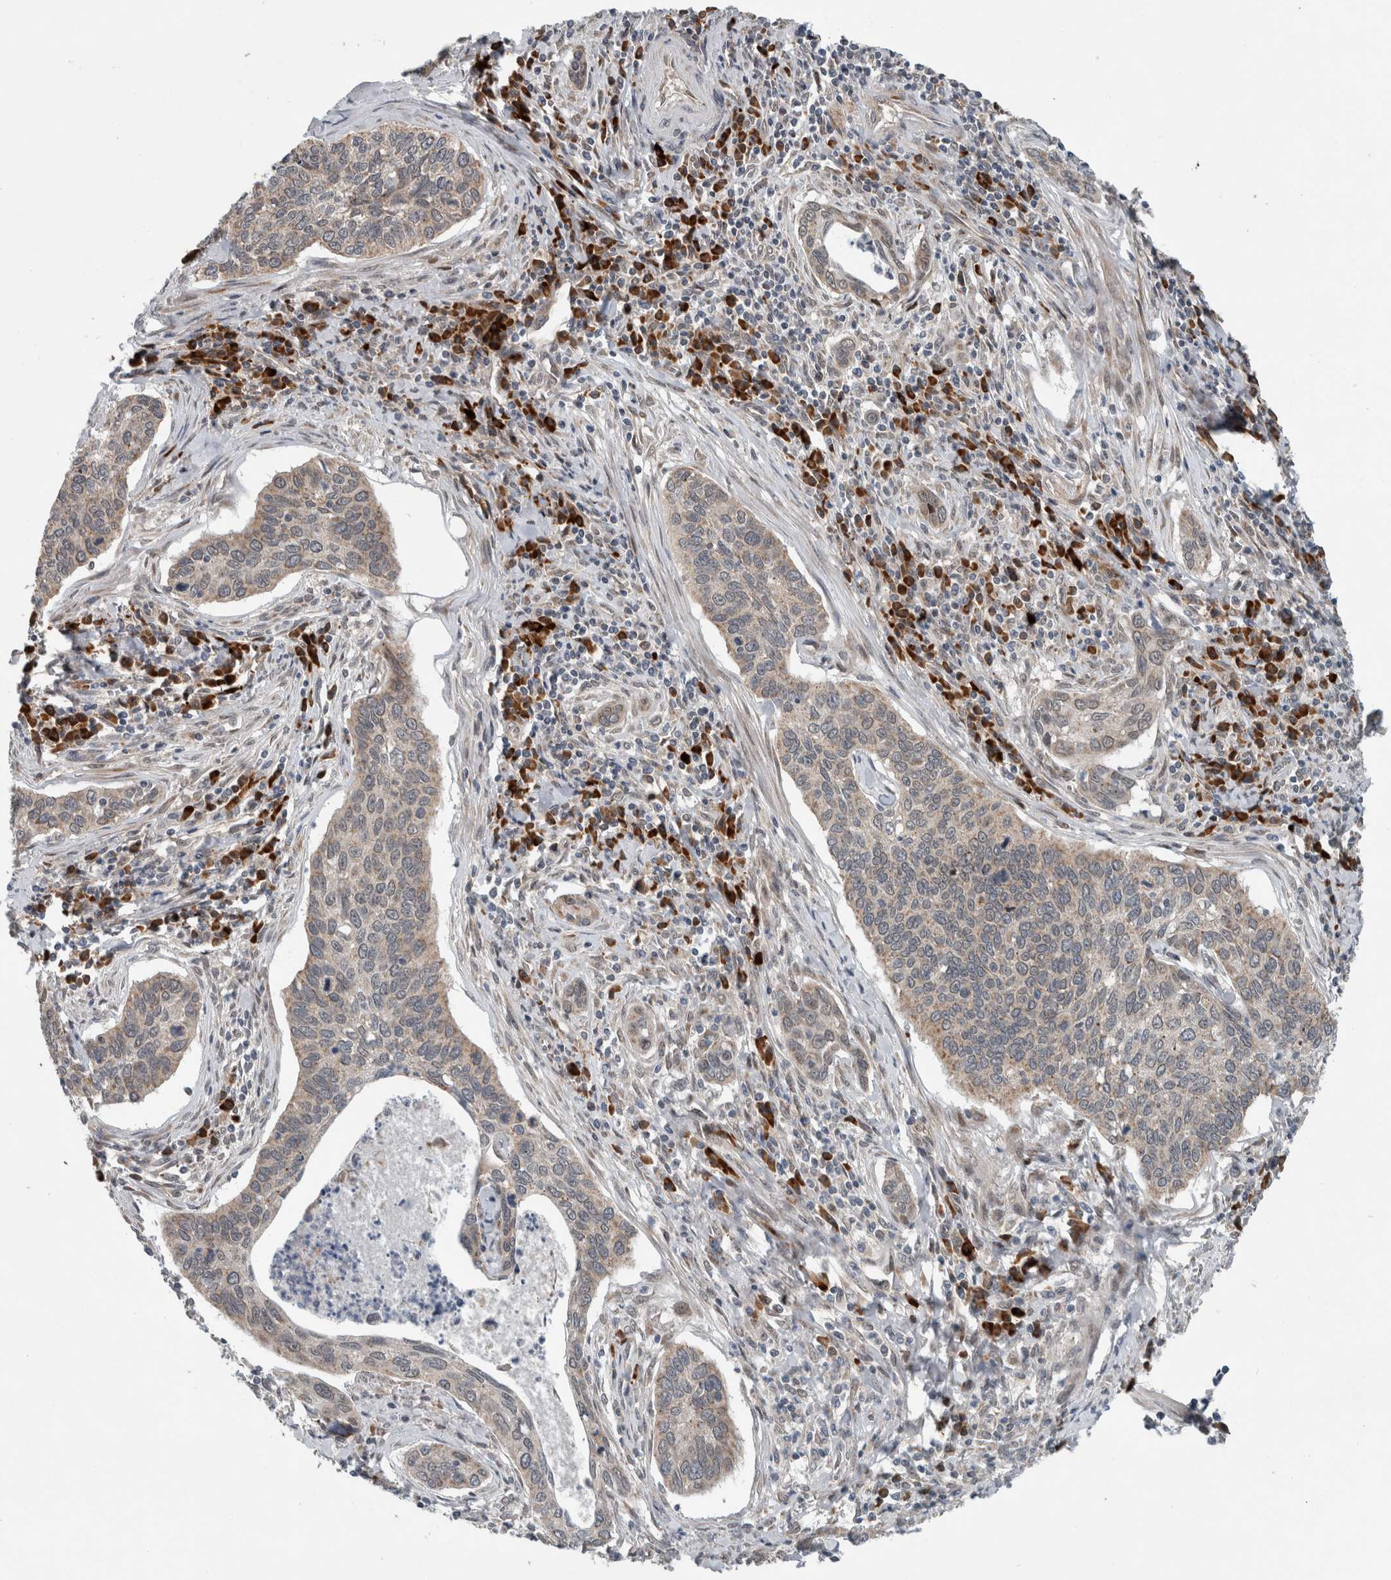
{"staining": {"intensity": "weak", "quantity": "<25%", "location": "cytoplasmic/membranous,nuclear"}, "tissue": "cervical cancer", "cell_type": "Tumor cells", "image_type": "cancer", "snomed": [{"axis": "morphology", "description": "Squamous cell carcinoma, NOS"}, {"axis": "topography", "description": "Cervix"}], "caption": "A photomicrograph of squamous cell carcinoma (cervical) stained for a protein displays no brown staining in tumor cells. (Stains: DAB (3,3'-diaminobenzidine) immunohistochemistry (IHC) with hematoxylin counter stain, Microscopy: brightfield microscopy at high magnification).", "gene": "GBA2", "patient": {"sex": "female", "age": 53}}